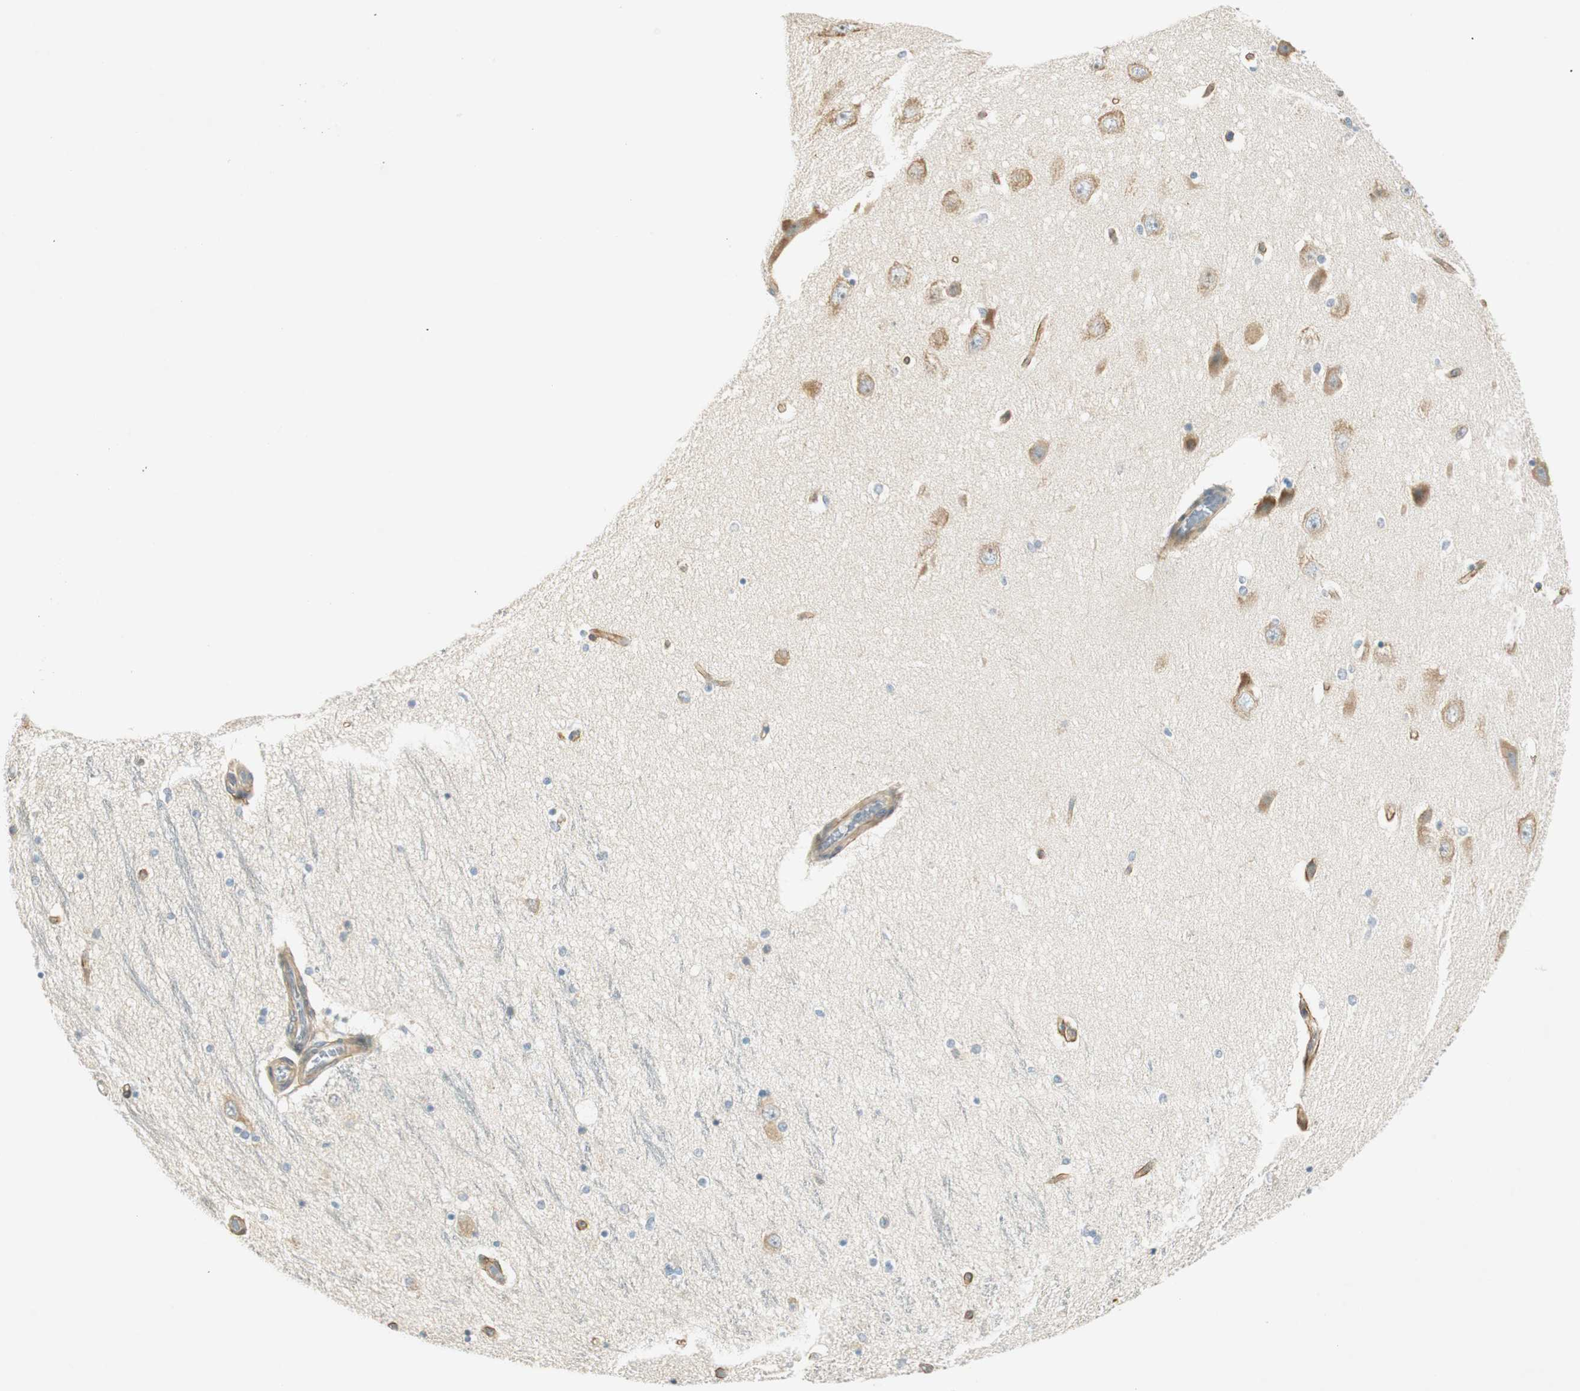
{"staining": {"intensity": "negative", "quantity": "none", "location": "none"}, "tissue": "hippocampus", "cell_type": "Glial cells", "image_type": "normal", "snomed": [{"axis": "morphology", "description": "Normal tissue, NOS"}, {"axis": "topography", "description": "Hippocampus"}], "caption": "Unremarkable hippocampus was stained to show a protein in brown. There is no significant positivity in glial cells.", "gene": "MSX2", "patient": {"sex": "female", "age": 54}}